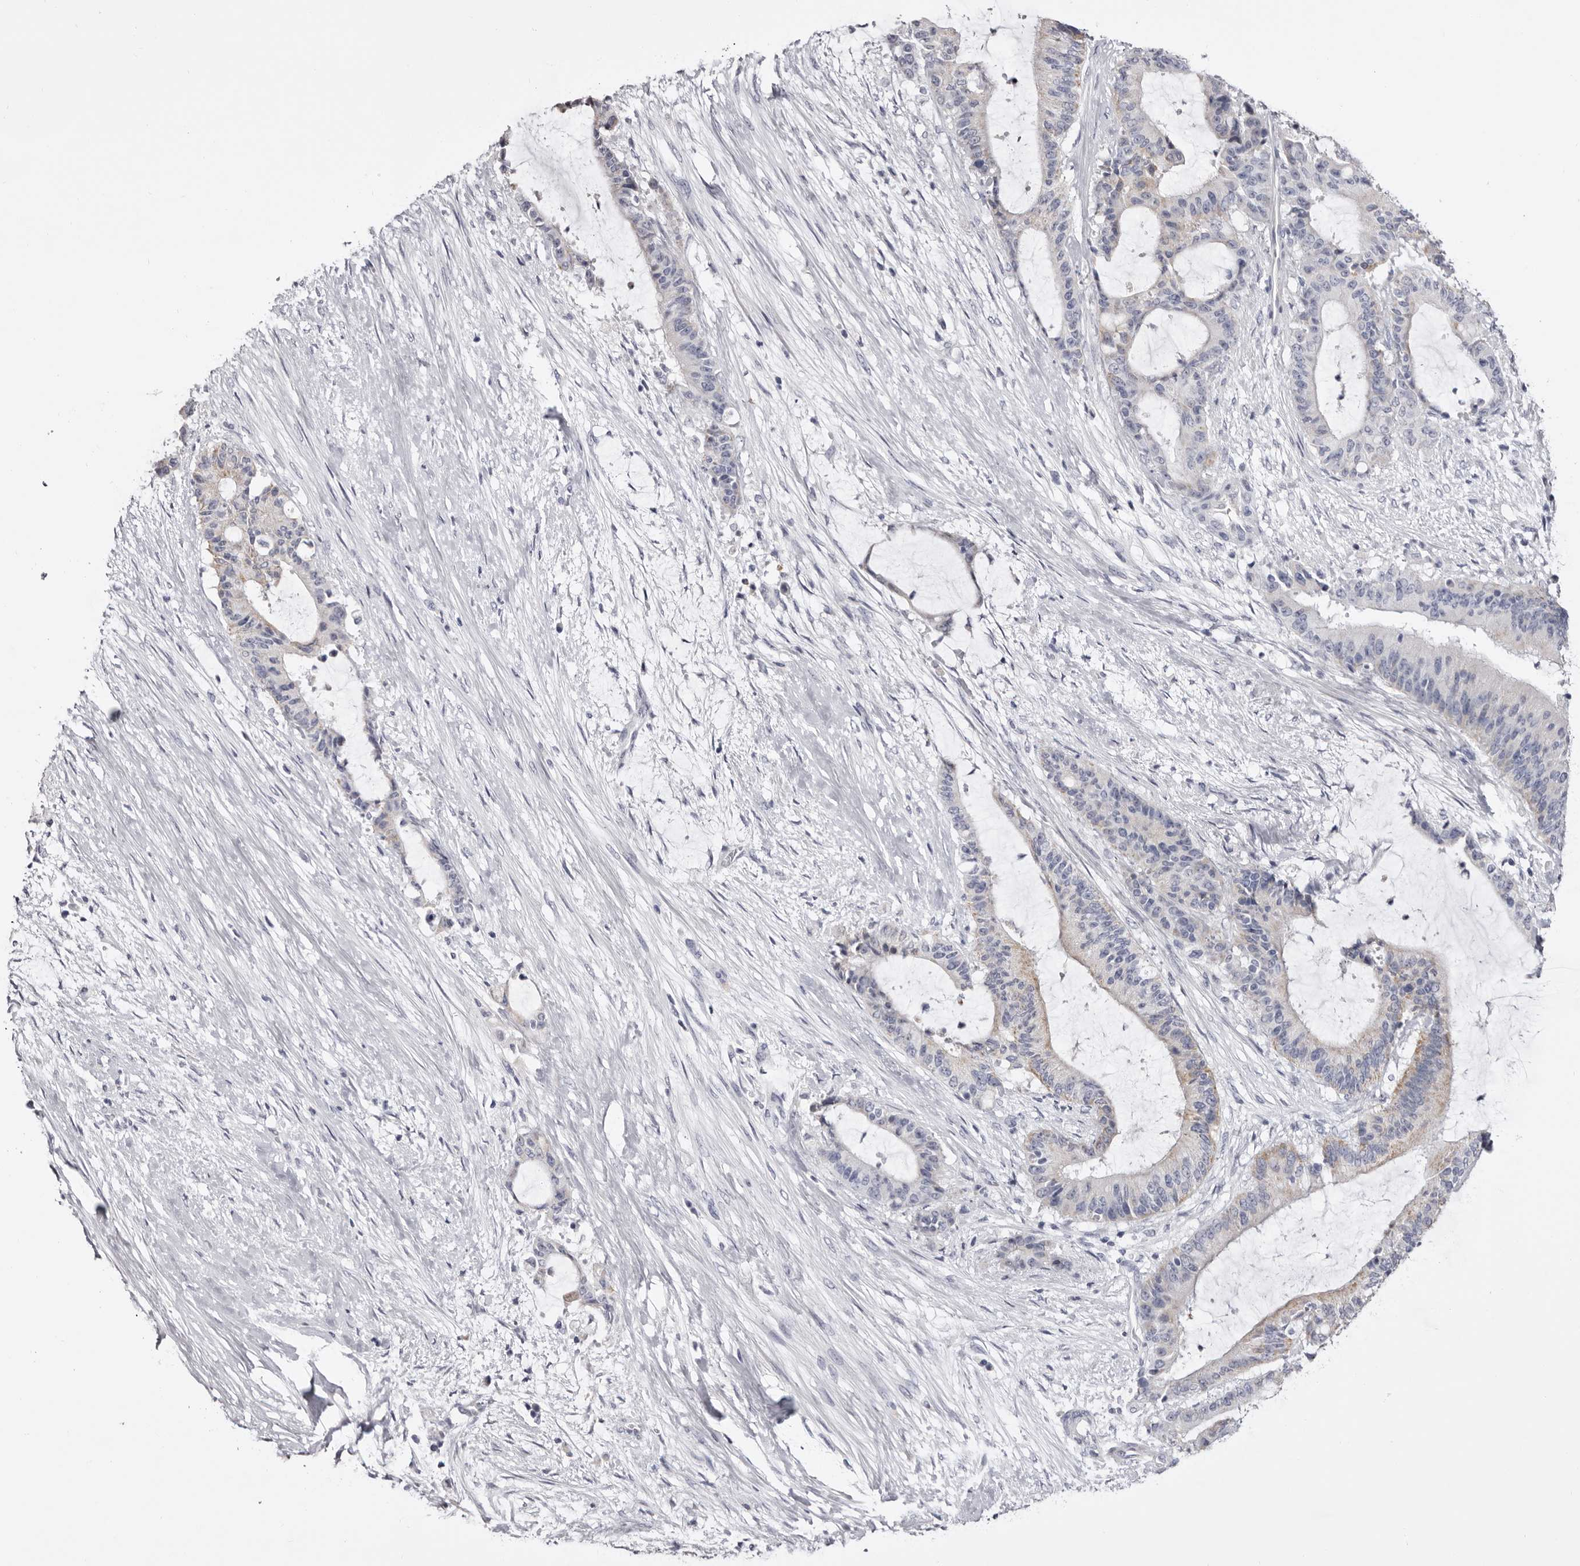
{"staining": {"intensity": "weak", "quantity": "<25%", "location": "cytoplasmic/membranous"}, "tissue": "liver cancer", "cell_type": "Tumor cells", "image_type": "cancer", "snomed": [{"axis": "morphology", "description": "Normal tissue, NOS"}, {"axis": "morphology", "description": "Cholangiocarcinoma"}, {"axis": "topography", "description": "Liver"}, {"axis": "topography", "description": "Peripheral nerve tissue"}], "caption": "High magnification brightfield microscopy of liver cancer (cholangiocarcinoma) stained with DAB (brown) and counterstained with hematoxylin (blue): tumor cells show no significant expression.", "gene": "CASQ1", "patient": {"sex": "female", "age": 73}}